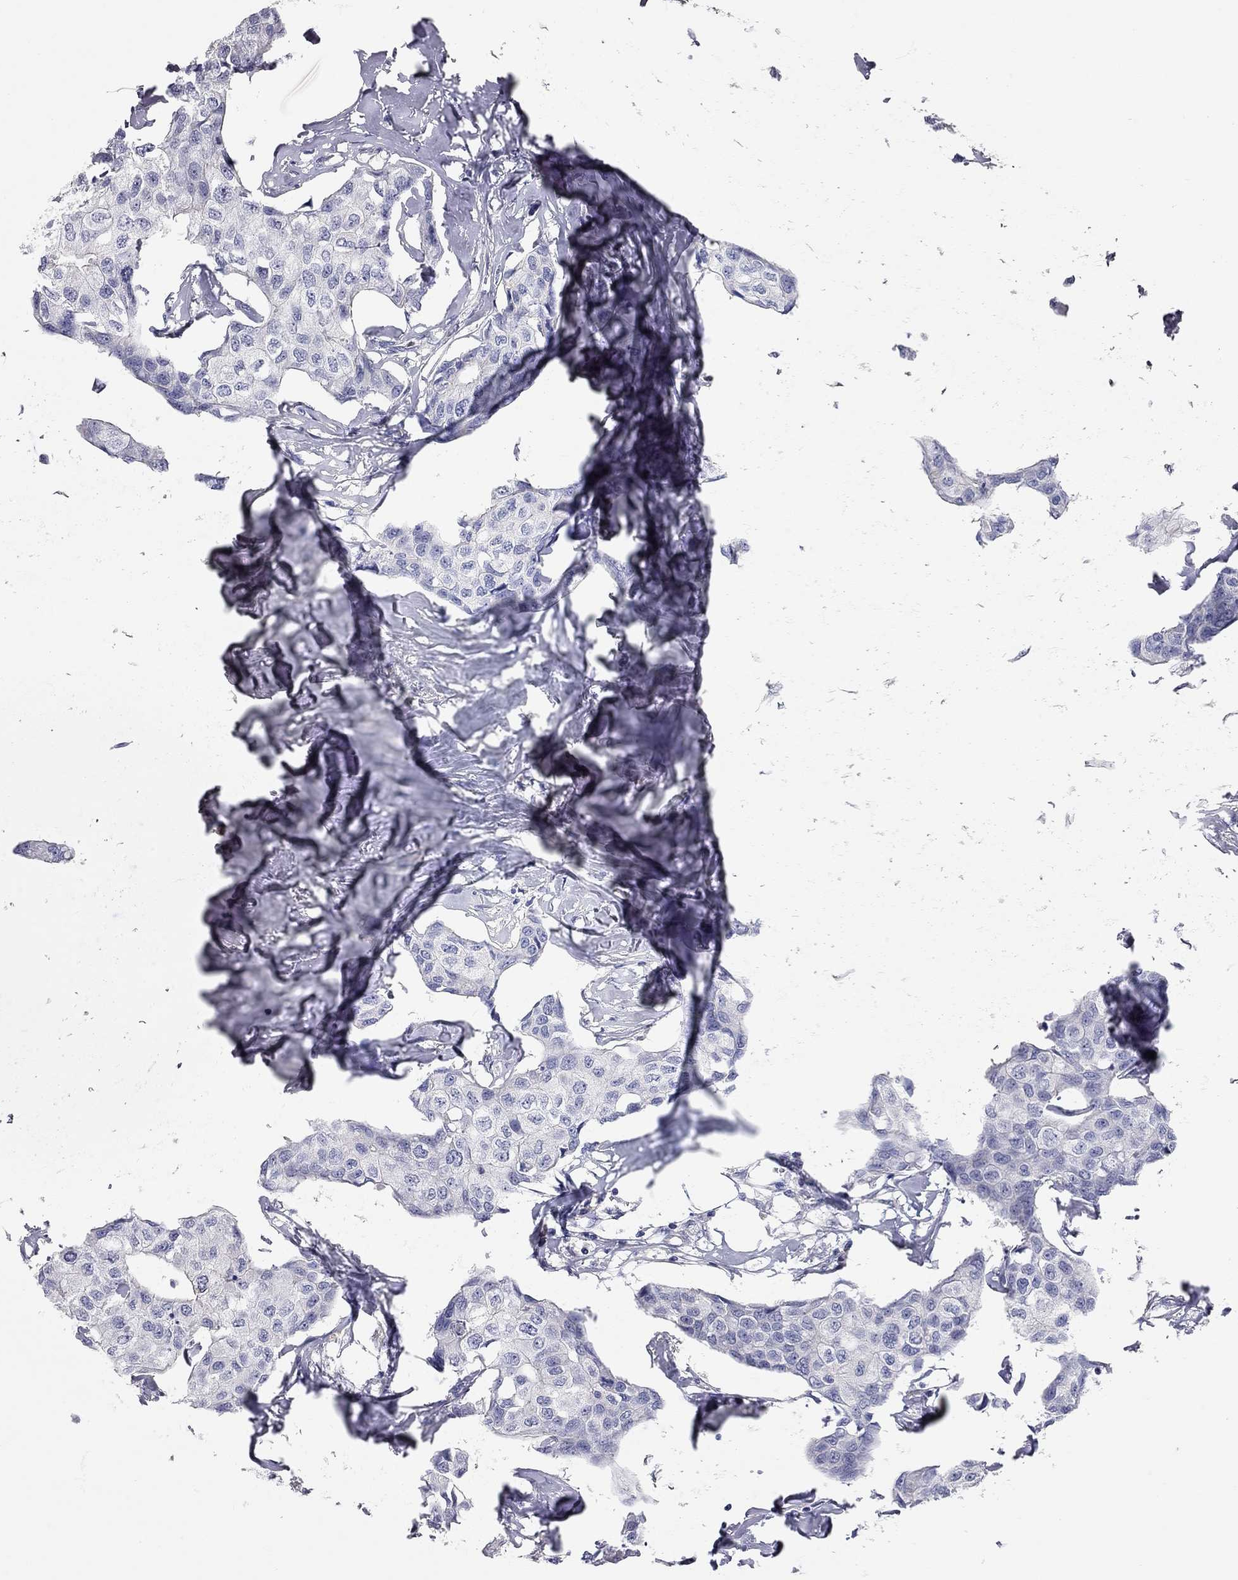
{"staining": {"intensity": "negative", "quantity": "none", "location": "none"}, "tissue": "breast cancer", "cell_type": "Tumor cells", "image_type": "cancer", "snomed": [{"axis": "morphology", "description": "Duct carcinoma"}, {"axis": "topography", "description": "Breast"}], "caption": "Tumor cells are negative for protein expression in human intraductal carcinoma (breast).", "gene": "C10orf90", "patient": {"sex": "female", "age": 80}}